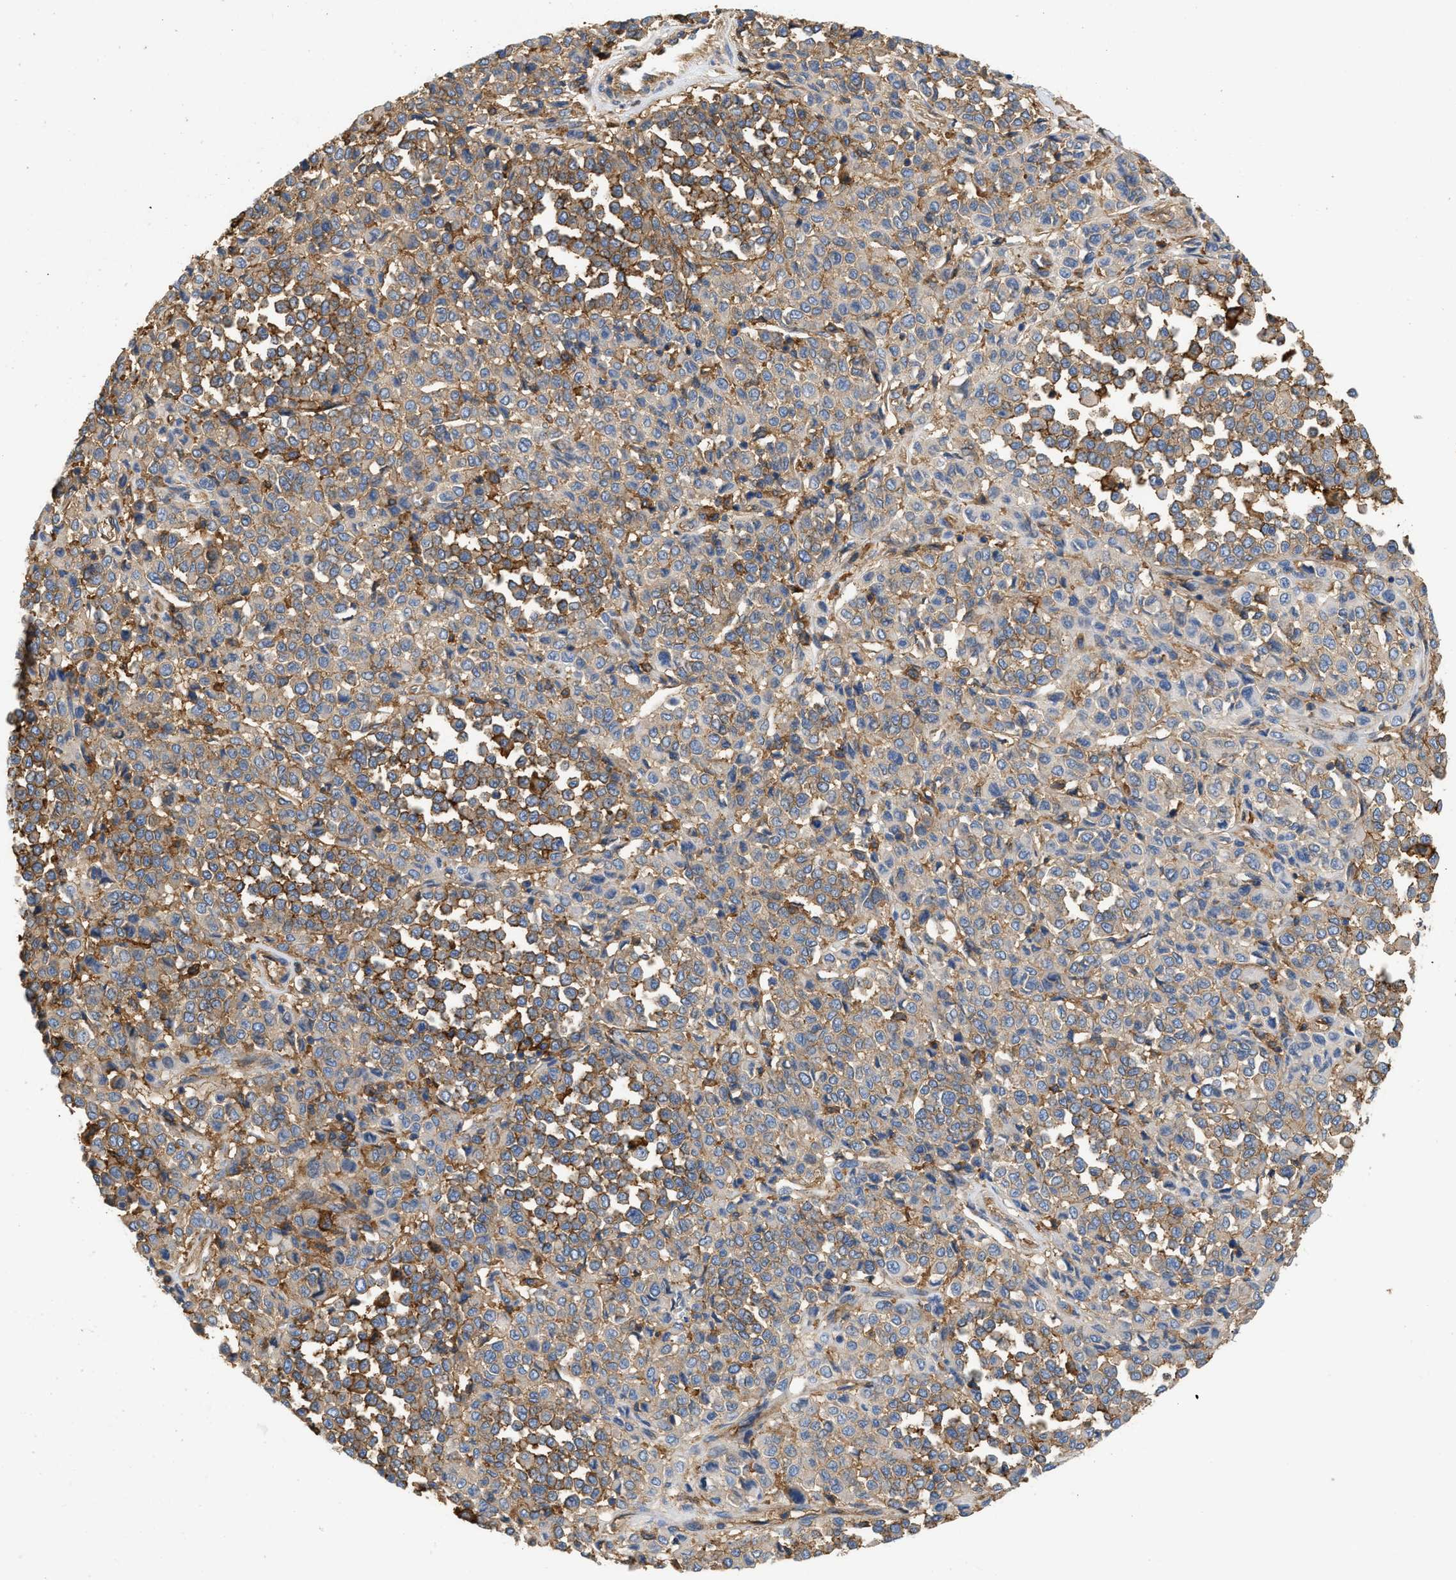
{"staining": {"intensity": "moderate", "quantity": ">75%", "location": "cytoplasmic/membranous"}, "tissue": "melanoma", "cell_type": "Tumor cells", "image_type": "cancer", "snomed": [{"axis": "morphology", "description": "Malignant melanoma, Metastatic site"}, {"axis": "topography", "description": "Pancreas"}], "caption": "An immunohistochemistry (IHC) histopathology image of neoplastic tissue is shown. Protein staining in brown highlights moderate cytoplasmic/membranous positivity in malignant melanoma (metastatic site) within tumor cells.", "gene": "GNB4", "patient": {"sex": "female", "age": 30}}